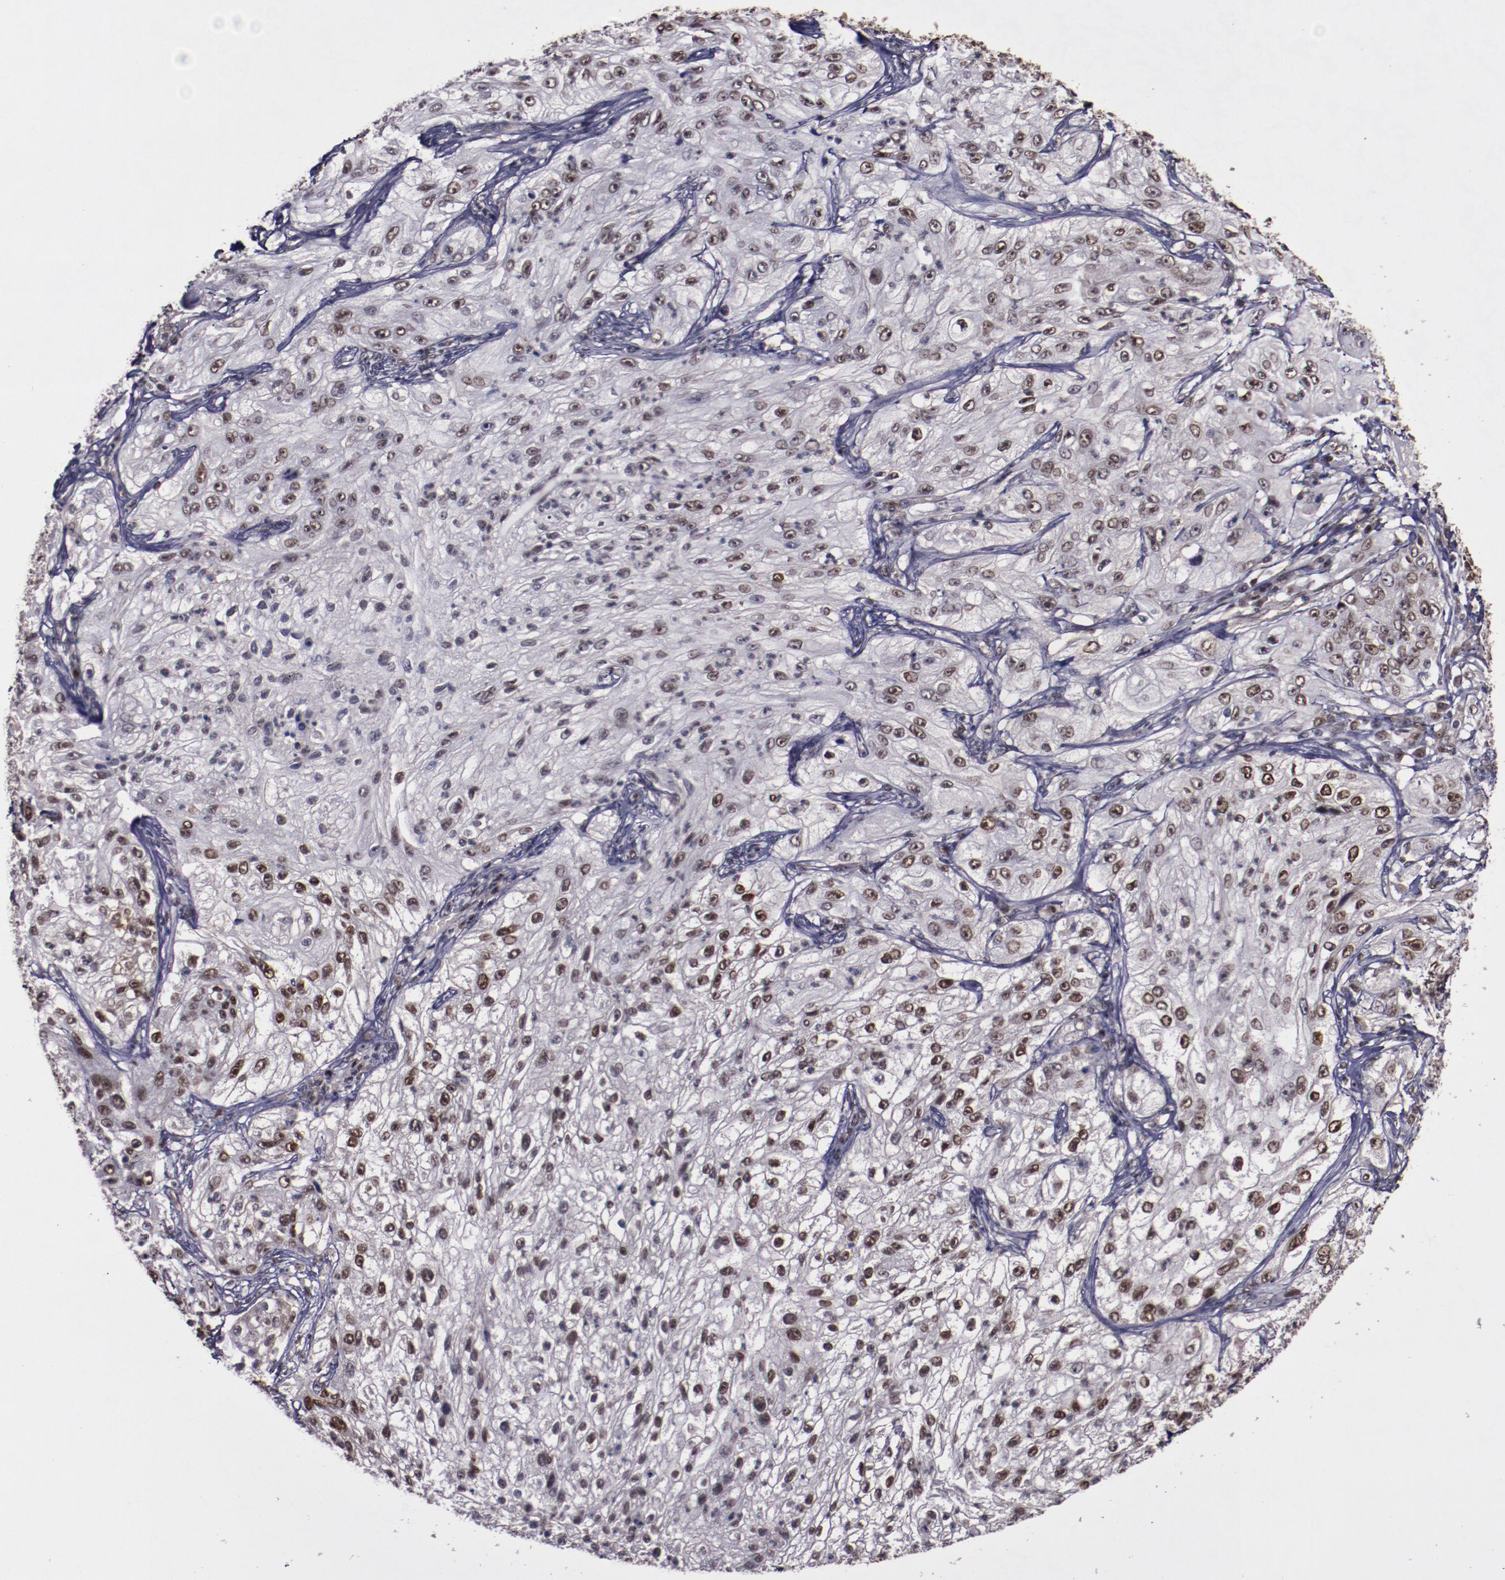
{"staining": {"intensity": "moderate", "quantity": "25%-75%", "location": "nuclear"}, "tissue": "lung cancer", "cell_type": "Tumor cells", "image_type": "cancer", "snomed": [{"axis": "morphology", "description": "Inflammation, NOS"}, {"axis": "morphology", "description": "Squamous cell carcinoma, NOS"}, {"axis": "topography", "description": "Lymph node"}, {"axis": "topography", "description": "Soft tissue"}, {"axis": "topography", "description": "Lung"}], "caption": "A medium amount of moderate nuclear positivity is seen in approximately 25%-75% of tumor cells in lung squamous cell carcinoma tissue.", "gene": "CHEK2", "patient": {"sex": "male", "age": 66}}